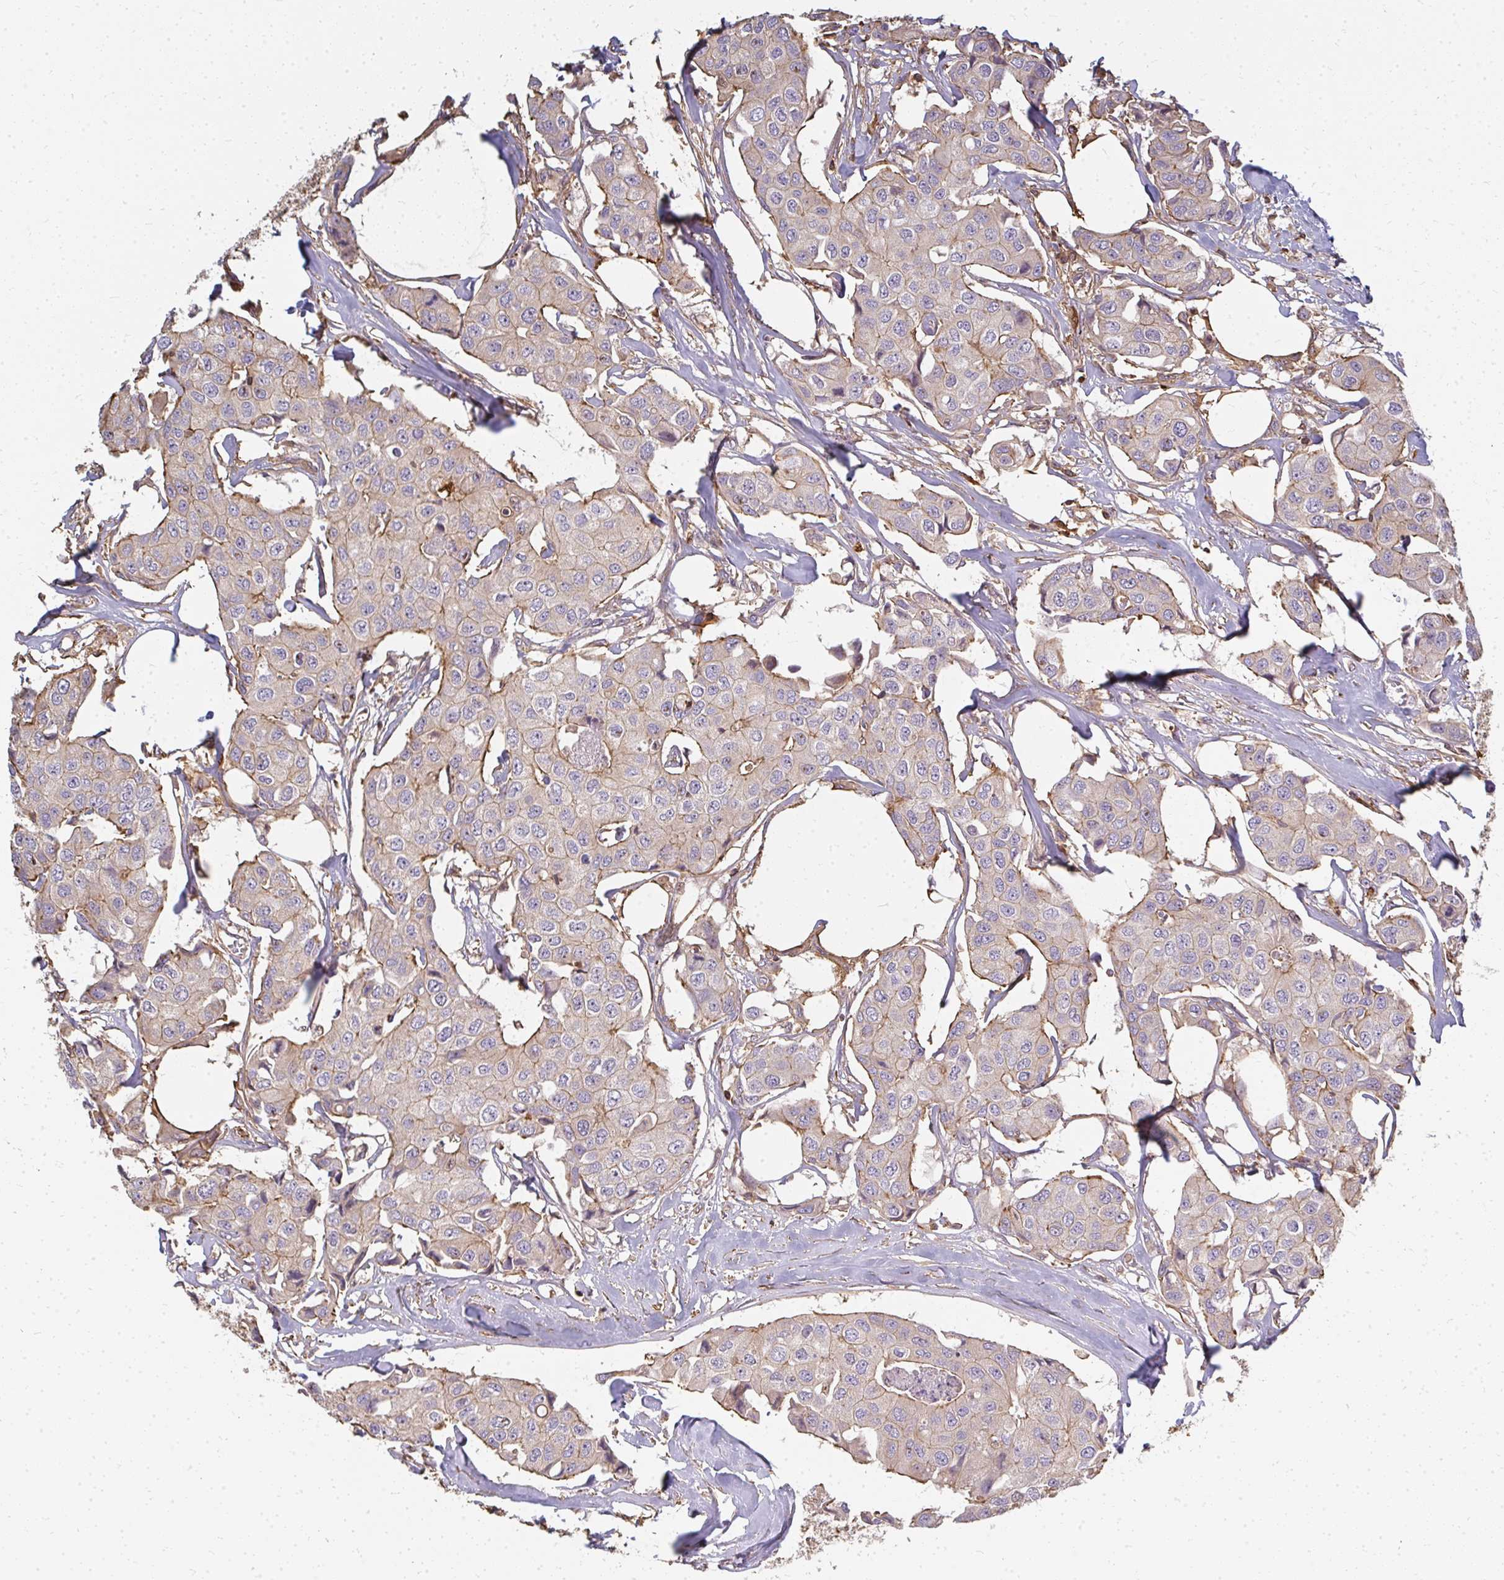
{"staining": {"intensity": "moderate", "quantity": "<25%", "location": "cytoplasmic/membranous"}, "tissue": "breast cancer", "cell_type": "Tumor cells", "image_type": "cancer", "snomed": [{"axis": "morphology", "description": "Duct carcinoma"}, {"axis": "topography", "description": "Breast"}, {"axis": "topography", "description": "Lymph node"}], "caption": "Moderate cytoplasmic/membranous expression for a protein is appreciated in approximately <25% of tumor cells of infiltrating ductal carcinoma (breast) using immunohistochemistry (IHC).", "gene": "CNTRL", "patient": {"sex": "female", "age": 80}}